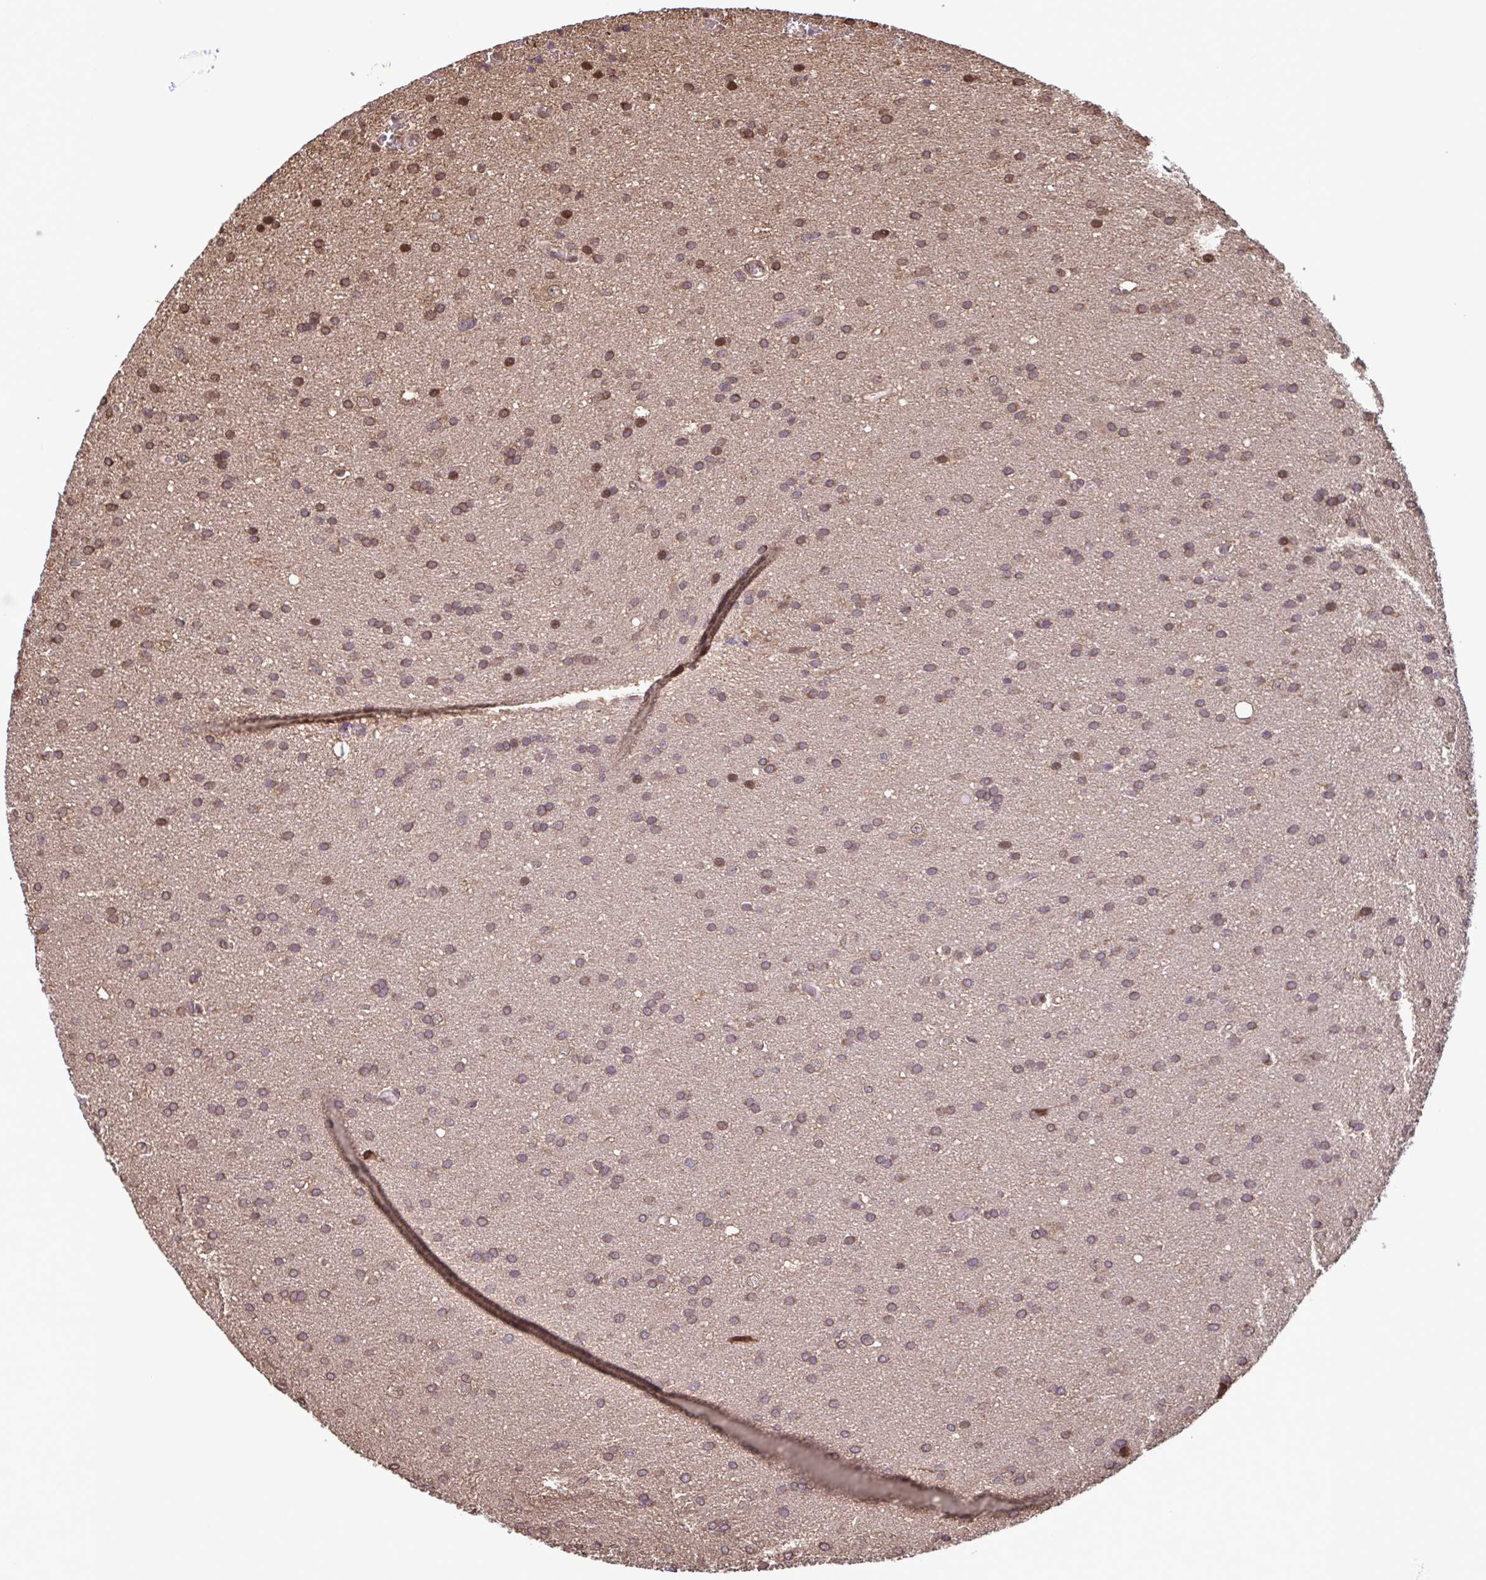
{"staining": {"intensity": "moderate", "quantity": ">75%", "location": "cytoplasmic/membranous"}, "tissue": "glioma", "cell_type": "Tumor cells", "image_type": "cancer", "snomed": [{"axis": "morphology", "description": "Glioma, malignant, Low grade"}, {"axis": "topography", "description": "Brain"}], "caption": "The histopathology image reveals a brown stain indicating the presence of a protein in the cytoplasmic/membranous of tumor cells in glioma.", "gene": "SEC63", "patient": {"sex": "female", "age": 54}}